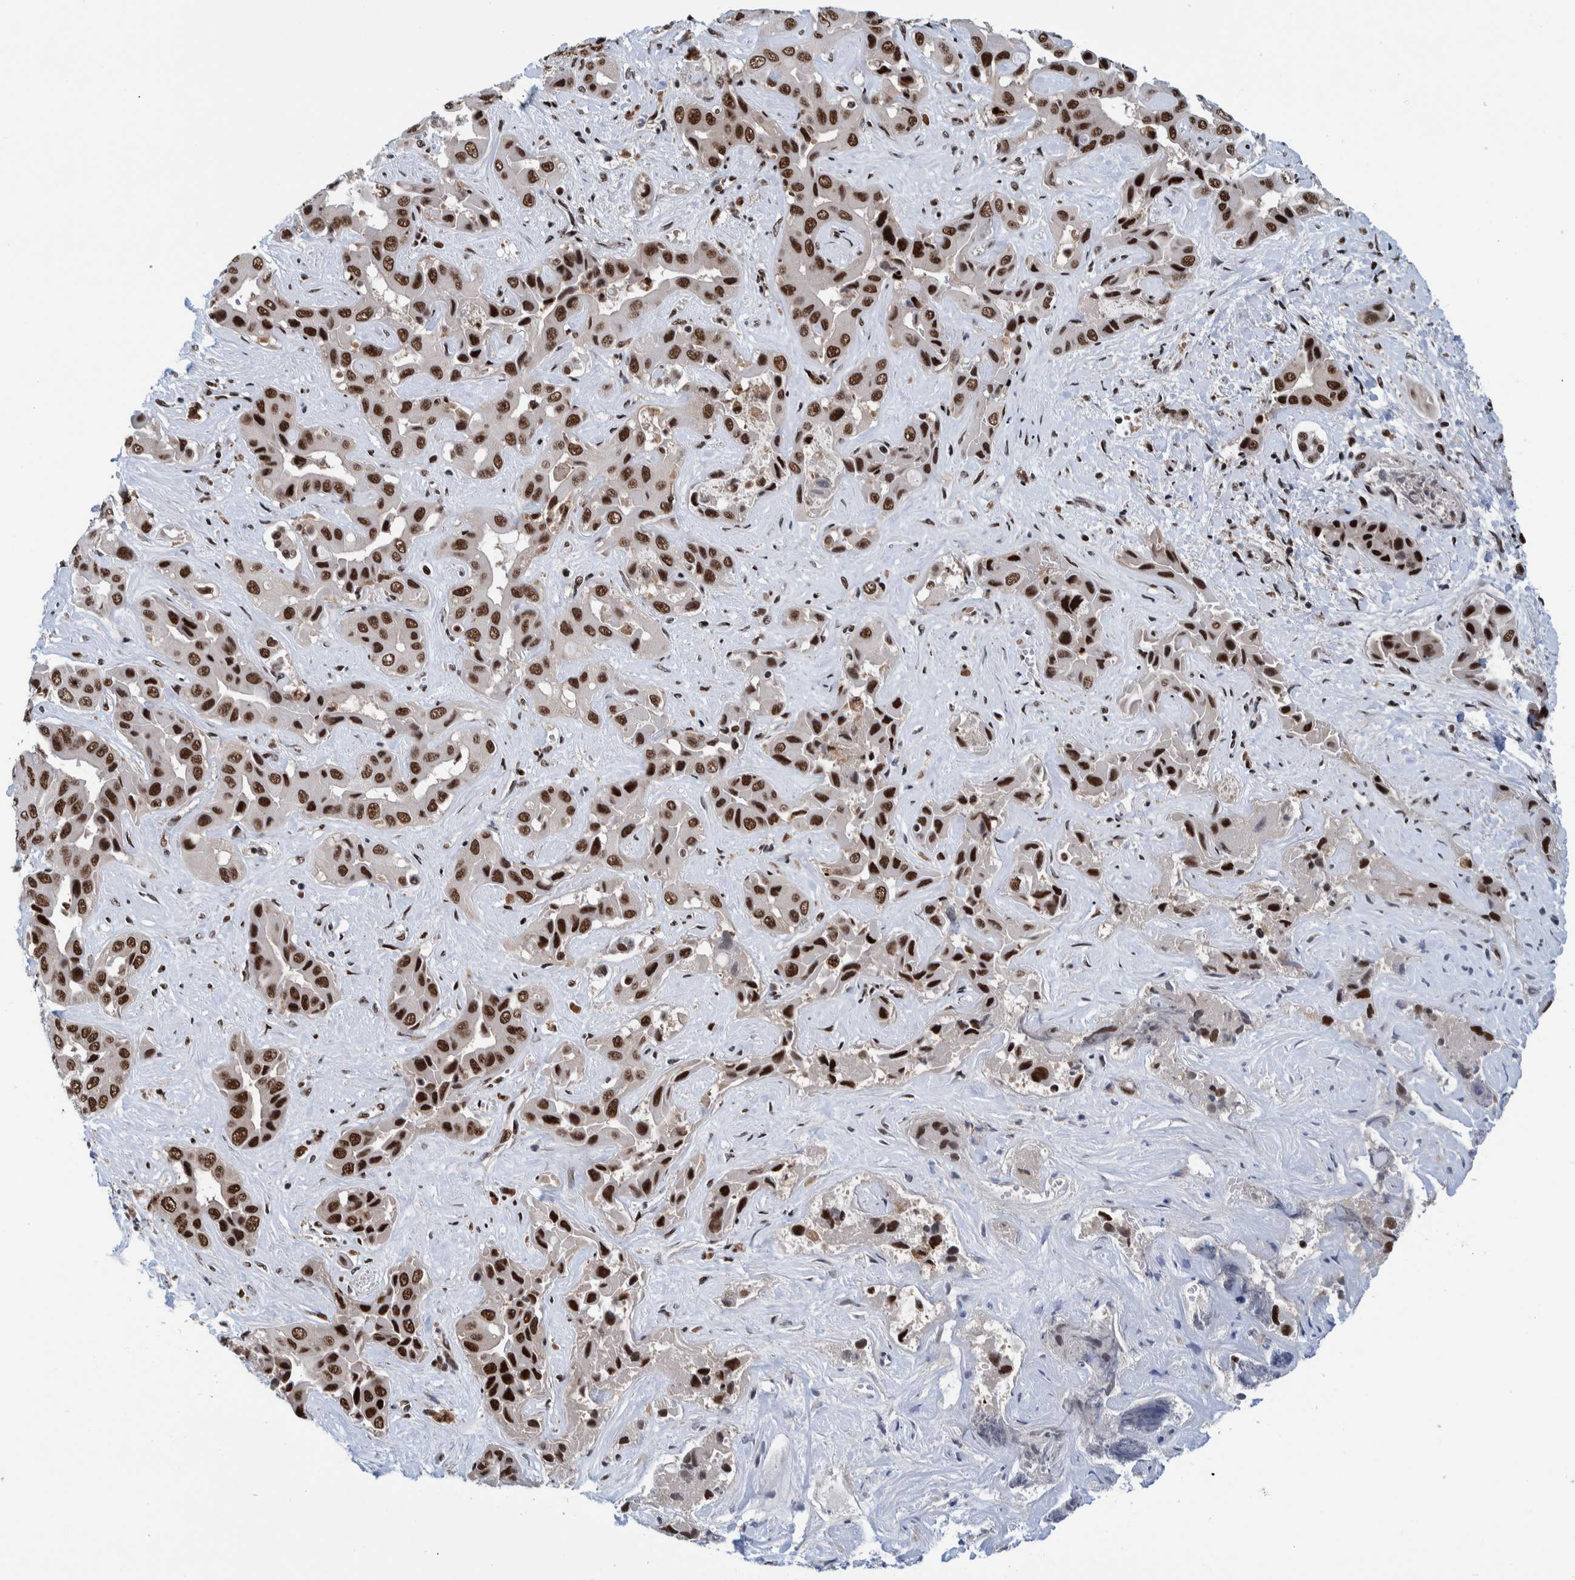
{"staining": {"intensity": "strong", "quantity": ">75%", "location": "nuclear"}, "tissue": "liver cancer", "cell_type": "Tumor cells", "image_type": "cancer", "snomed": [{"axis": "morphology", "description": "Cholangiocarcinoma"}, {"axis": "topography", "description": "Liver"}], "caption": "Protein positivity by IHC shows strong nuclear positivity in approximately >75% of tumor cells in liver cancer (cholangiocarcinoma).", "gene": "EFTUD2", "patient": {"sex": "female", "age": 52}}